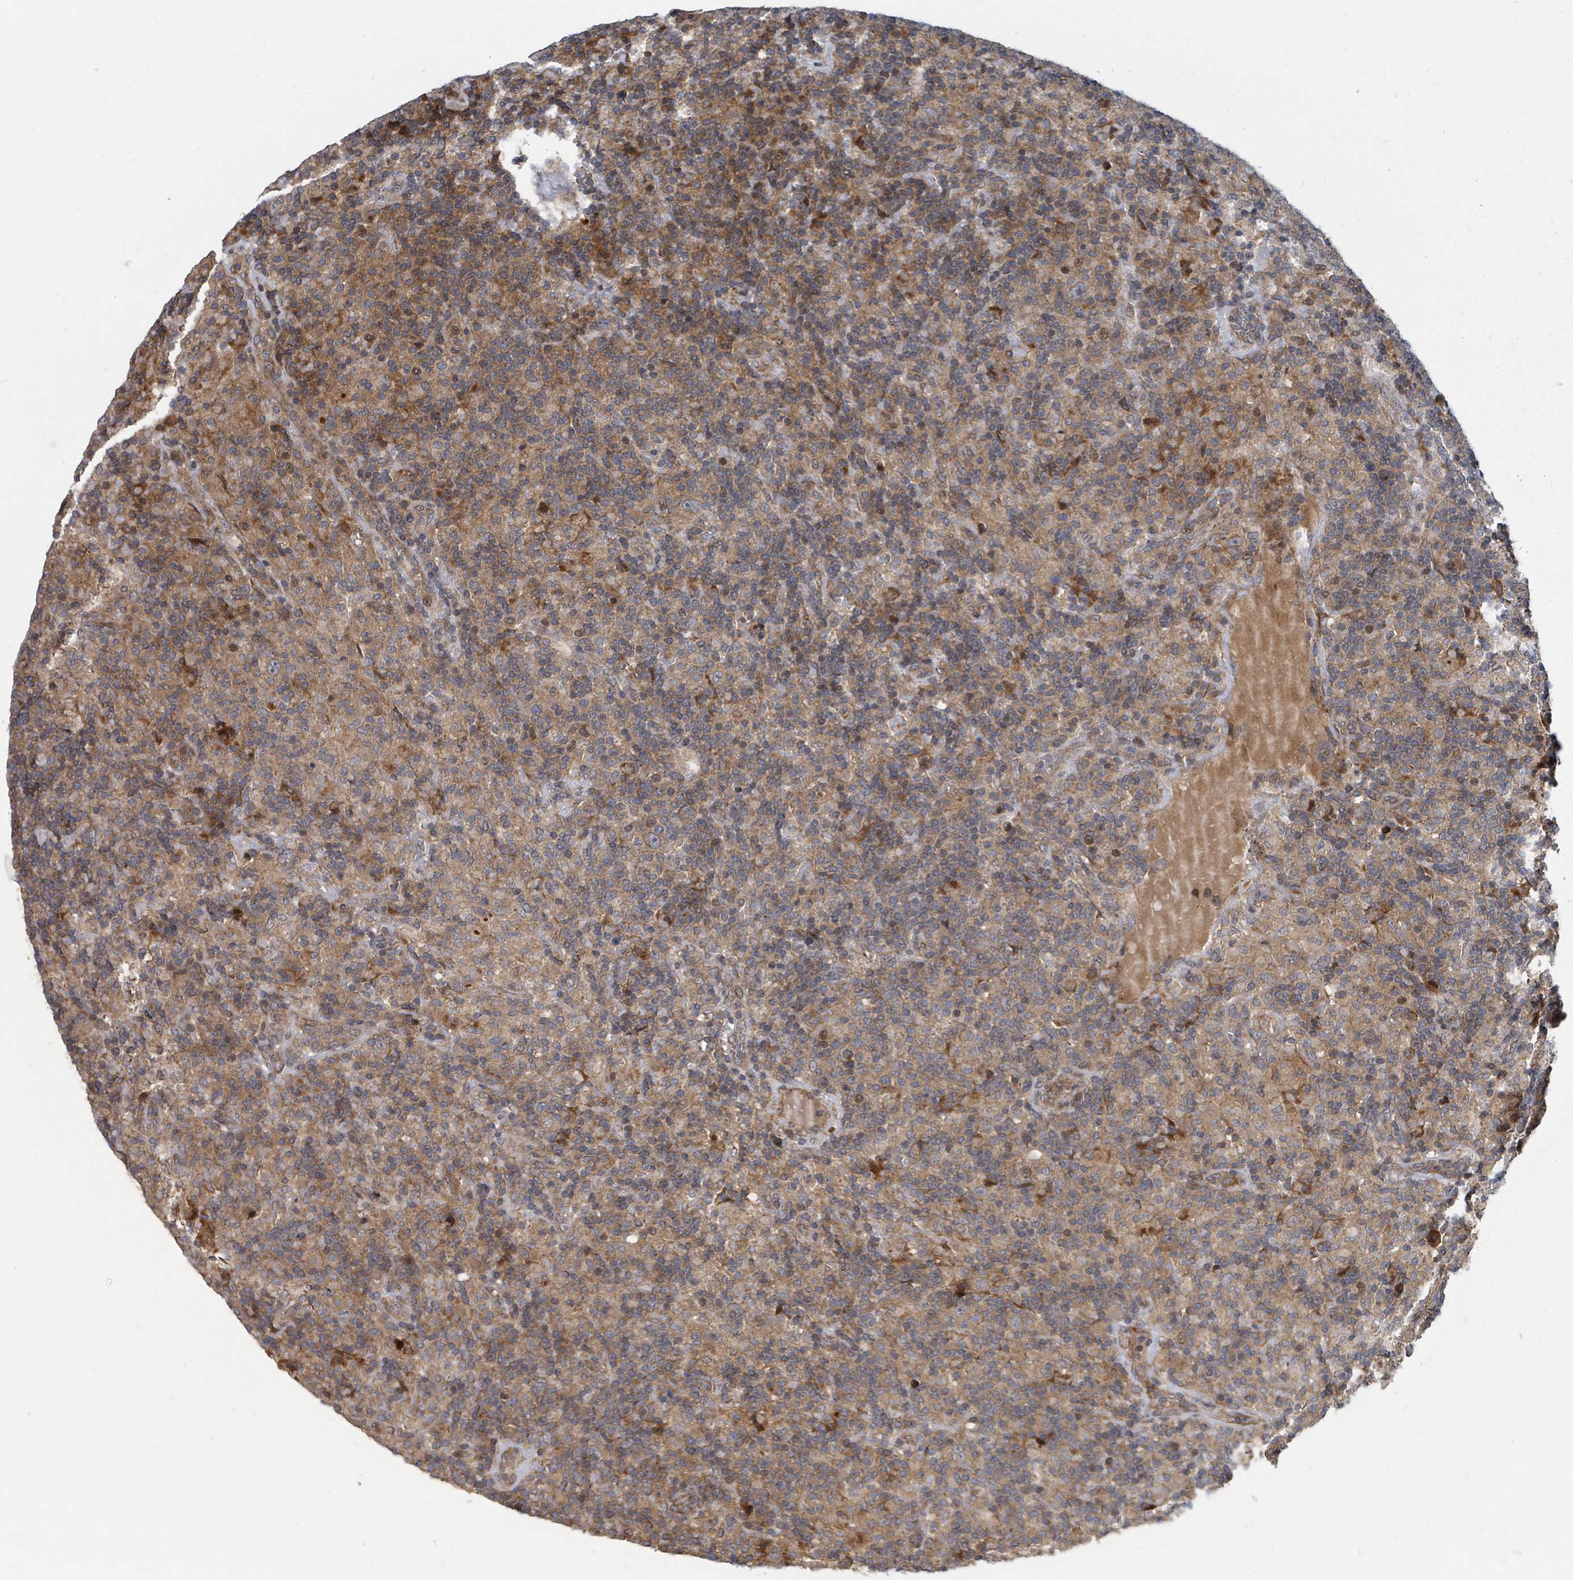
{"staining": {"intensity": "moderate", "quantity": "25%-75%", "location": "cytoplasmic/membranous"}, "tissue": "lymphoma", "cell_type": "Tumor cells", "image_type": "cancer", "snomed": [{"axis": "morphology", "description": "Hodgkin's disease, NOS"}, {"axis": "topography", "description": "Lymph node"}], "caption": "Hodgkin's disease stained with immunohistochemistry (IHC) reveals moderate cytoplasmic/membranous expression in approximately 25%-75% of tumor cells. The protein is stained brown, and the nuclei are stained in blue (DAB IHC with brightfield microscopy, high magnification).", "gene": "DPM1", "patient": {"sex": "male", "age": 70}}